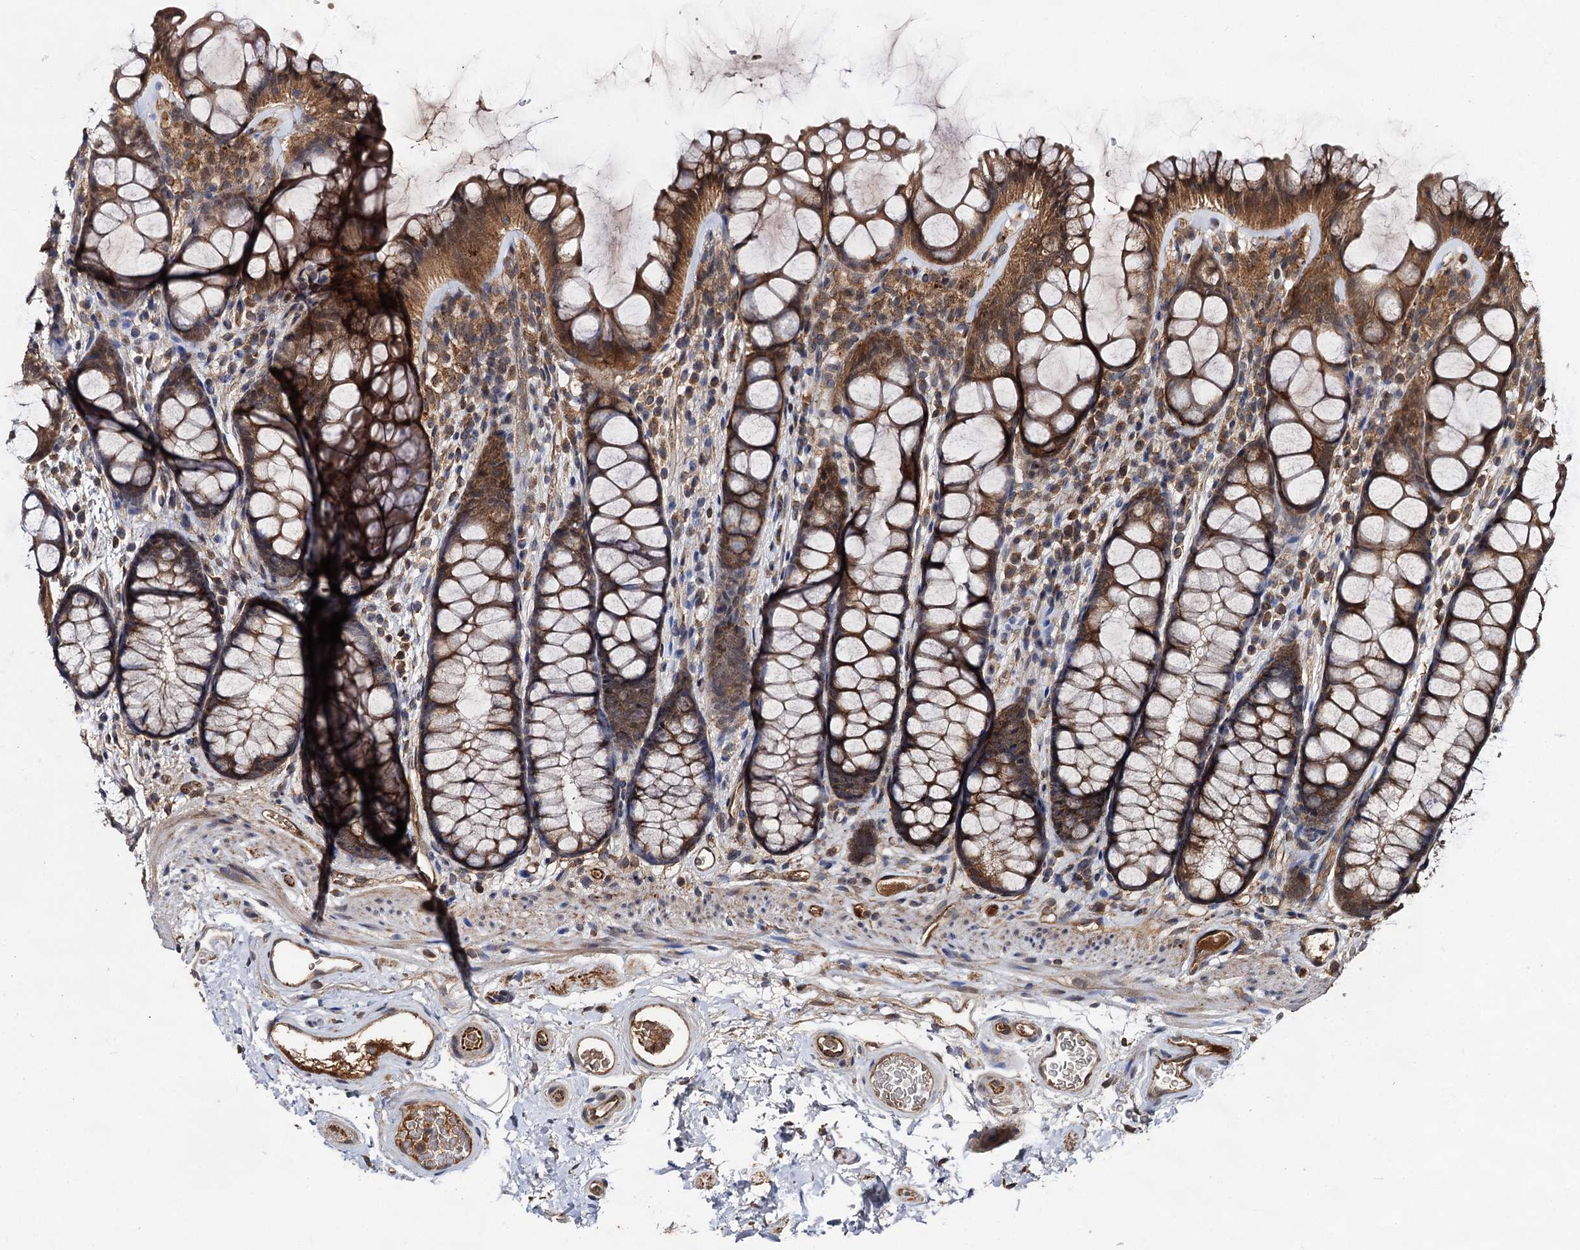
{"staining": {"intensity": "moderate", "quantity": ">75%", "location": "cytoplasmic/membranous"}, "tissue": "colon", "cell_type": "Endothelial cells", "image_type": "normal", "snomed": [{"axis": "morphology", "description": "Normal tissue, NOS"}, {"axis": "topography", "description": "Colon"}], "caption": "A medium amount of moderate cytoplasmic/membranous positivity is present in about >75% of endothelial cells in benign colon.", "gene": "TEX9", "patient": {"sex": "female", "age": 82}}